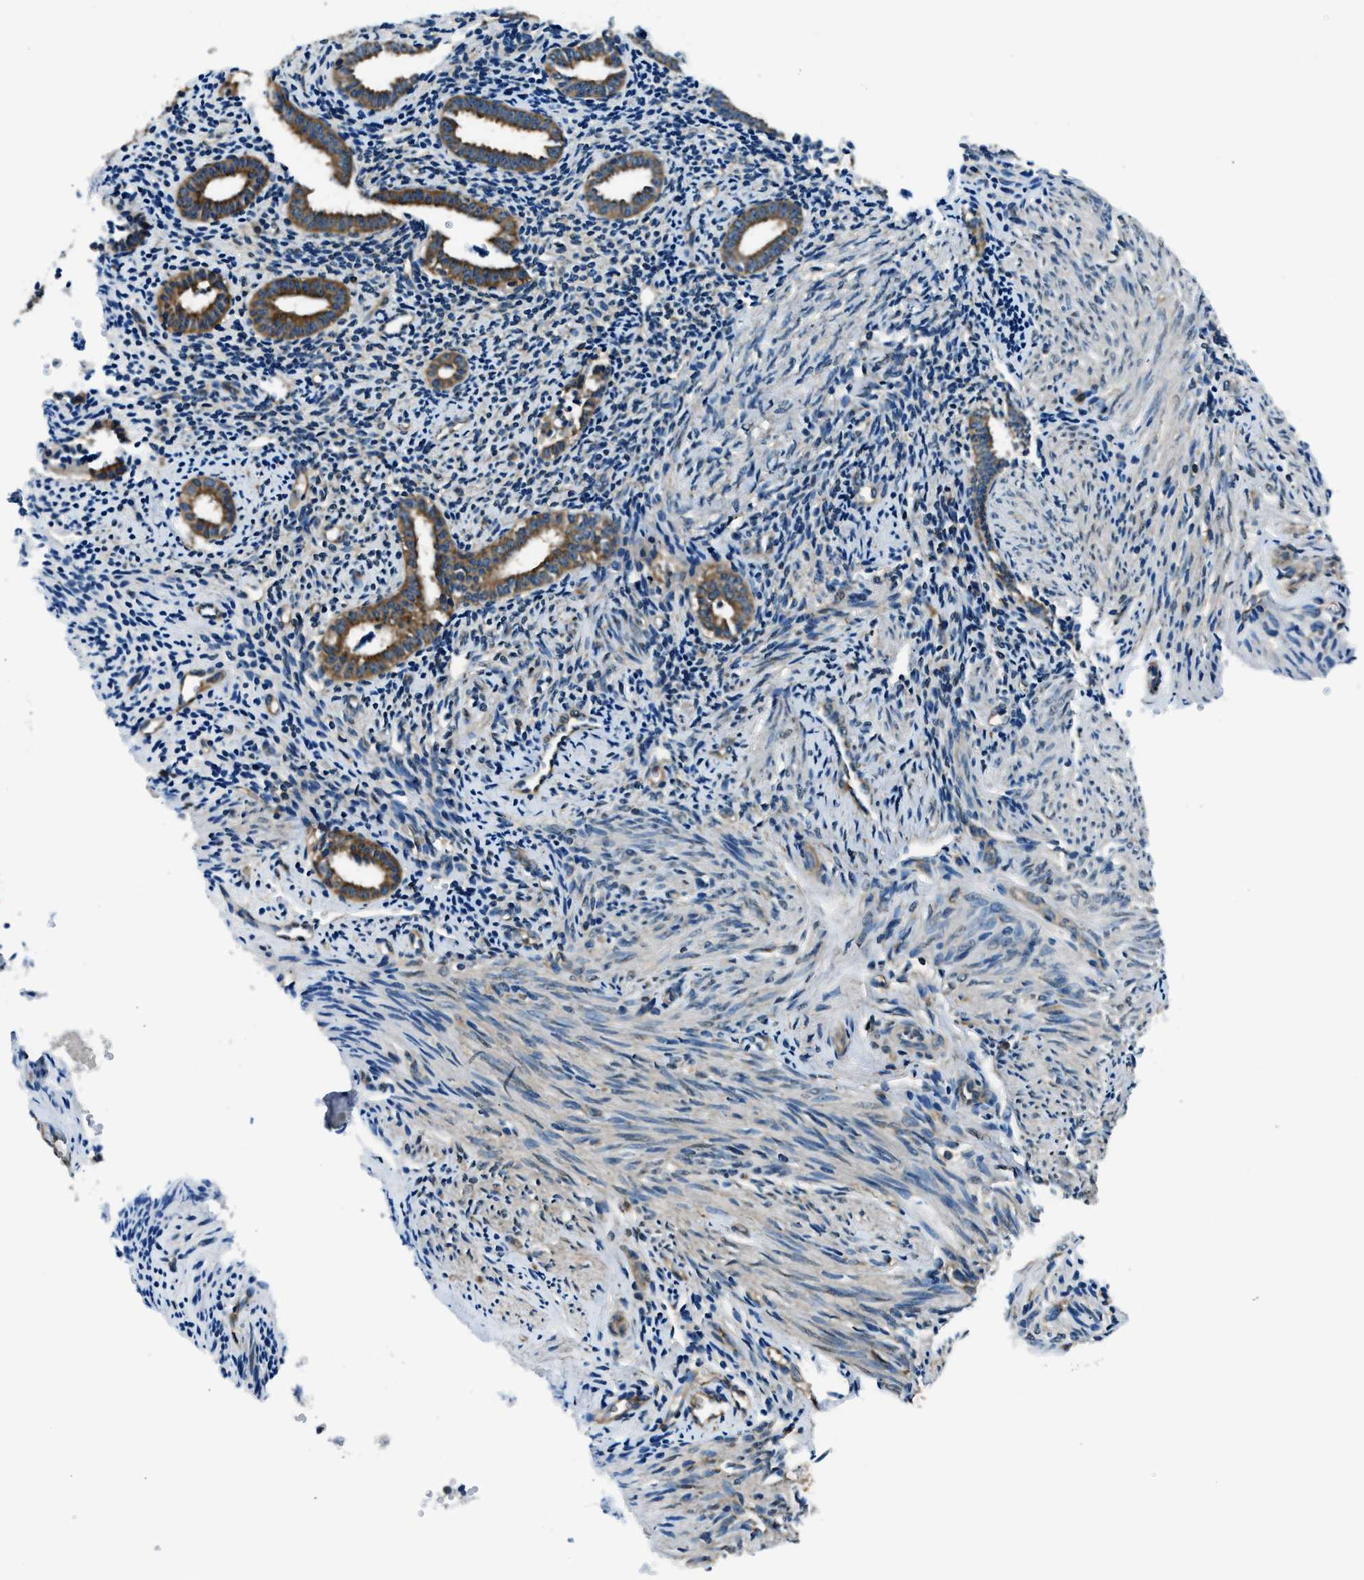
{"staining": {"intensity": "moderate", "quantity": "<25%", "location": "cytoplasmic/membranous"}, "tissue": "endometrium", "cell_type": "Cells in endometrial stroma", "image_type": "normal", "snomed": [{"axis": "morphology", "description": "Normal tissue, NOS"}, {"axis": "topography", "description": "Endometrium"}], "caption": "This is an image of immunohistochemistry (IHC) staining of benign endometrium, which shows moderate positivity in the cytoplasmic/membranous of cells in endometrial stroma.", "gene": "ARFGAP2", "patient": {"sex": "female", "age": 50}}